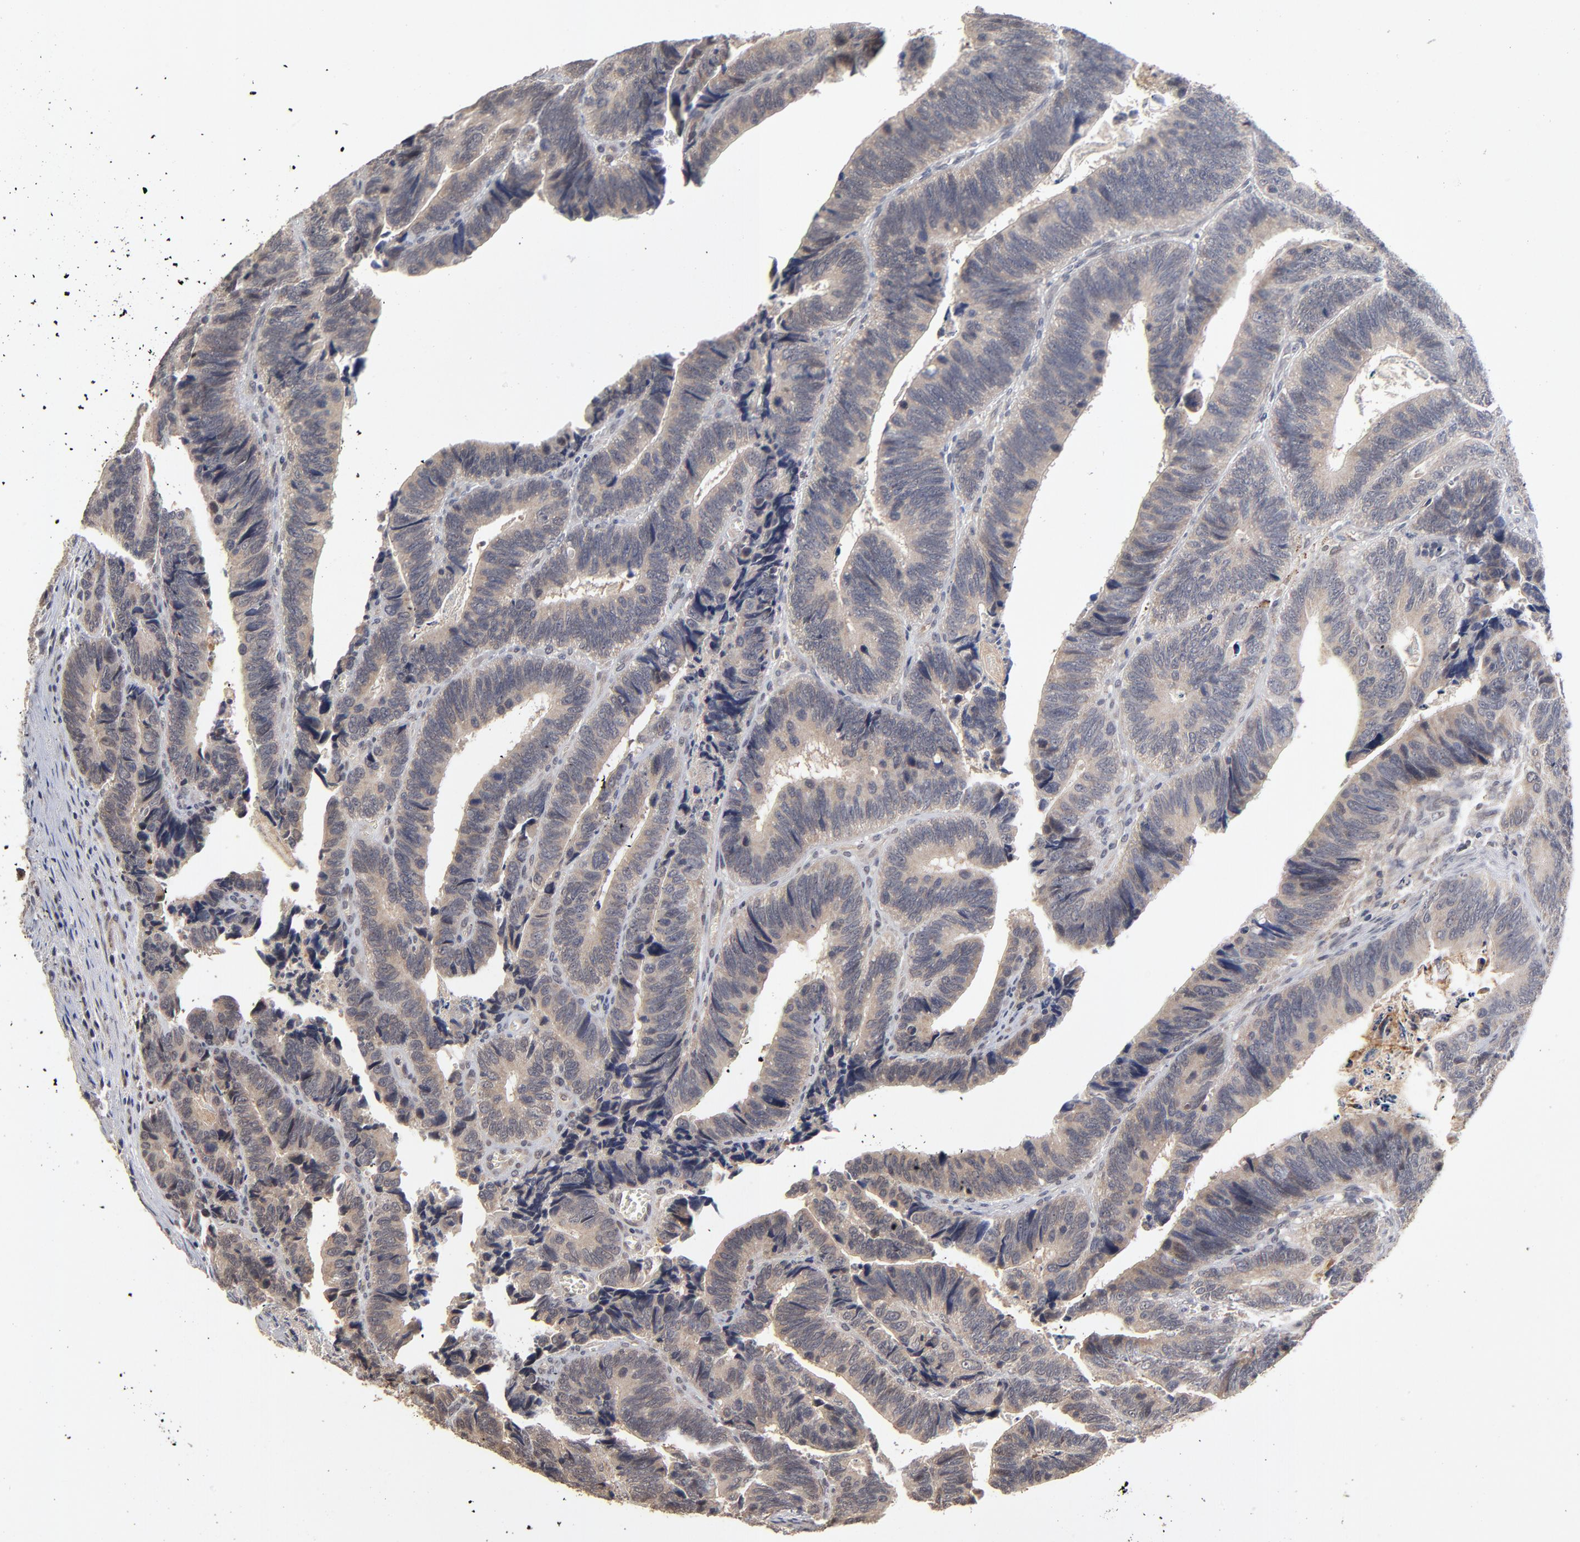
{"staining": {"intensity": "weak", "quantity": "25%-75%", "location": "cytoplasmic/membranous"}, "tissue": "colorectal cancer", "cell_type": "Tumor cells", "image_type": "cancer", "snomed": [{"axis": "morphology", "description": "Adenocarcinoma, NOS"}, {"axis": "topography", "description": "Colon"}], "caption": "The micrograph demonstrates staining of colorectal cancer, revealing weak cytoplasmic/membranous protein staining (brown color) within tumor cells.", "gene": "ASB8", "patient": {"sex": "male", "age": 72}}